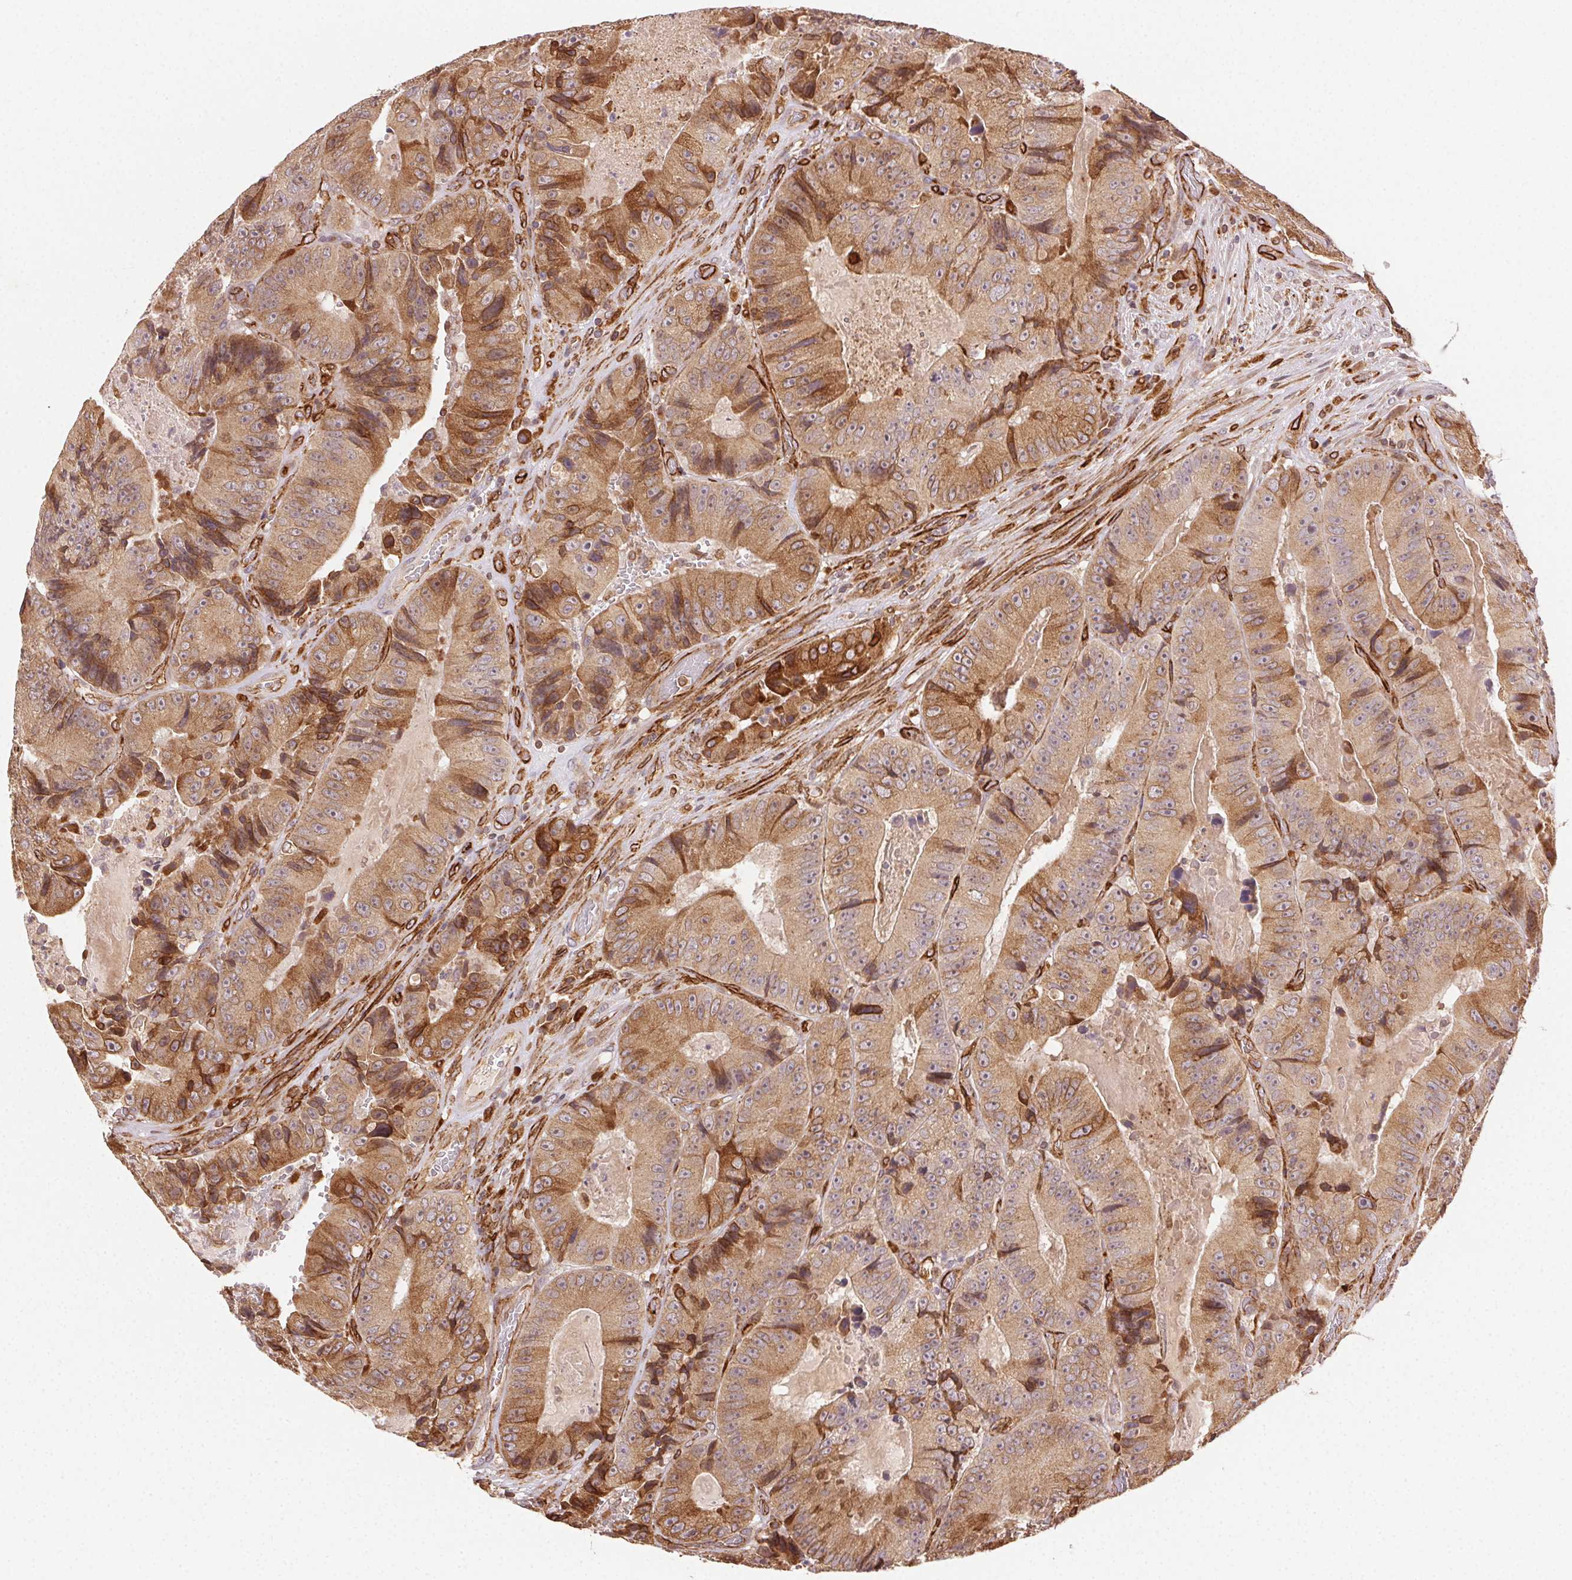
{"staining": {"intensity": "moderate", "quantity": ">75%", "location": "cytoplasmic/membranous"}, "tissue": "colorectal cancer", "cell_type": "Tumor cells", "image_type": "cancer", "snomed": [{"axis": "morphology", "description": "Adenocarcinoma, NOS"}, {"axis": "topography", "description": "Colon"}], "caption": "High-magnification brightfield microscopy of colorectal adenocarcinoma stained with DAB (3,3'-diaminobenzidine) (brown) and counterstained with hematoxylin (blue). tumor cells exhibit moderate cytoplasmic/membranous staining is identified in approximately>75% of cells.", "gene": "RNASET2", "patient": {"sex": "female", "age": 86}}